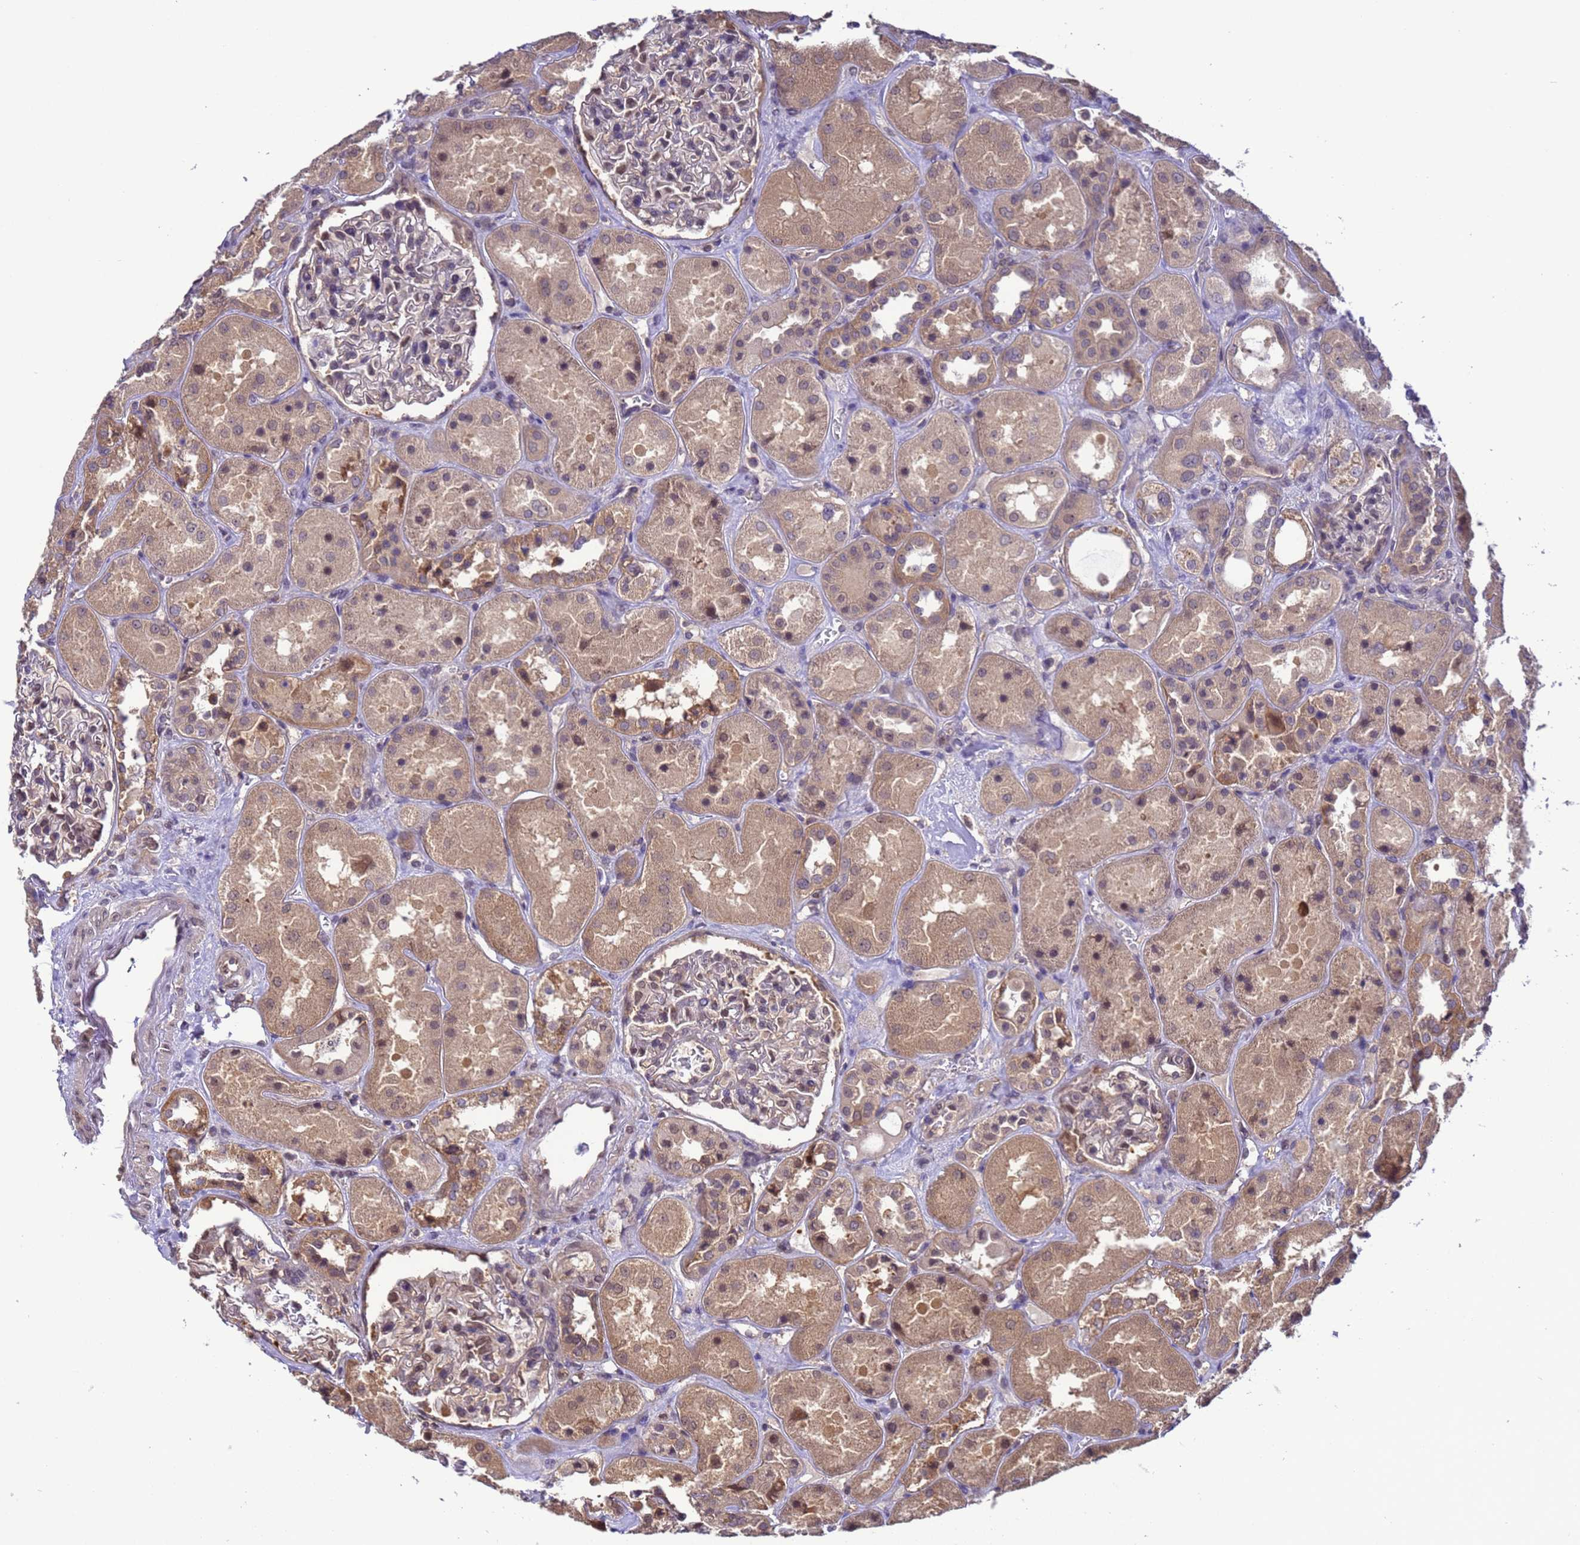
{"staining": {"intensity": "weak", "quantity": "25%-75%", "location": "cytoplasmic/membranous,nuclear"}, "tissue": "kidney", "cell_type": "Cells in glomeruli", "image_type": "normal", "snomed": [{"axis": "morphology", "description": "Normal tissue, NOS"}, {"axis": "topography", "description": "Kidney"}], "caption": "Immunohistochemical staining of normal kidney demonstrates low levels of weak cytoplasmic/membranous,nuclear staining in about 25%-75% of cells in glomeruli.", "gene": "ZFP69B", "patient": {"sex": "male", "age": 70}}